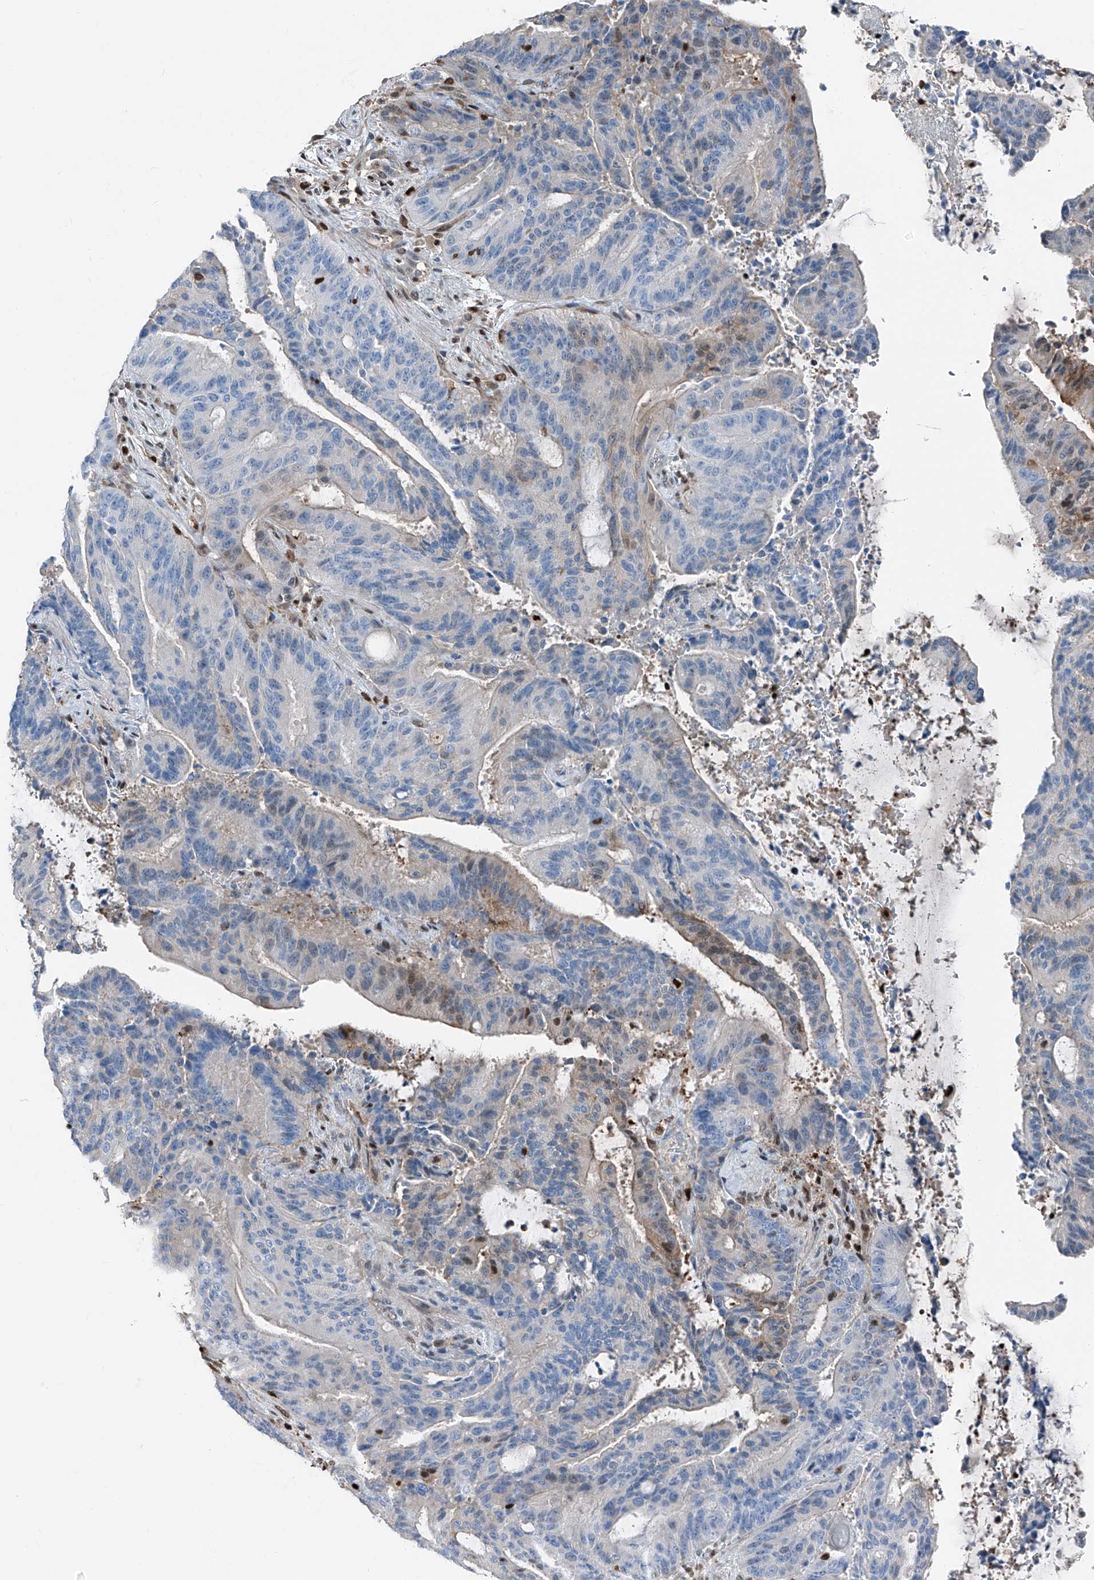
{"staining": {"intensity": "weak", "quantity": "<25%", "location": "nuclear"}, "tissue": "liver cancer", "cell_type": "Tumor cells", "image_type": "cancer", "snomed": [{"axis": "morphology", "description": "Normal tissue, NOS"}, {"axis": "morphology", "description": "Cholangiocarcinoma"}, {"axis": "topography", "description": "Liver"}, {"axis": "topography", "description": "Peripheral nerve tissue"}], "caption": "Liver cholangiocarcinoma stained for a protein using immunohistochemistry displays no positivity tumor cells.", "gene": "PSMB10", "patient": {"sex": "female", "age": 73}}